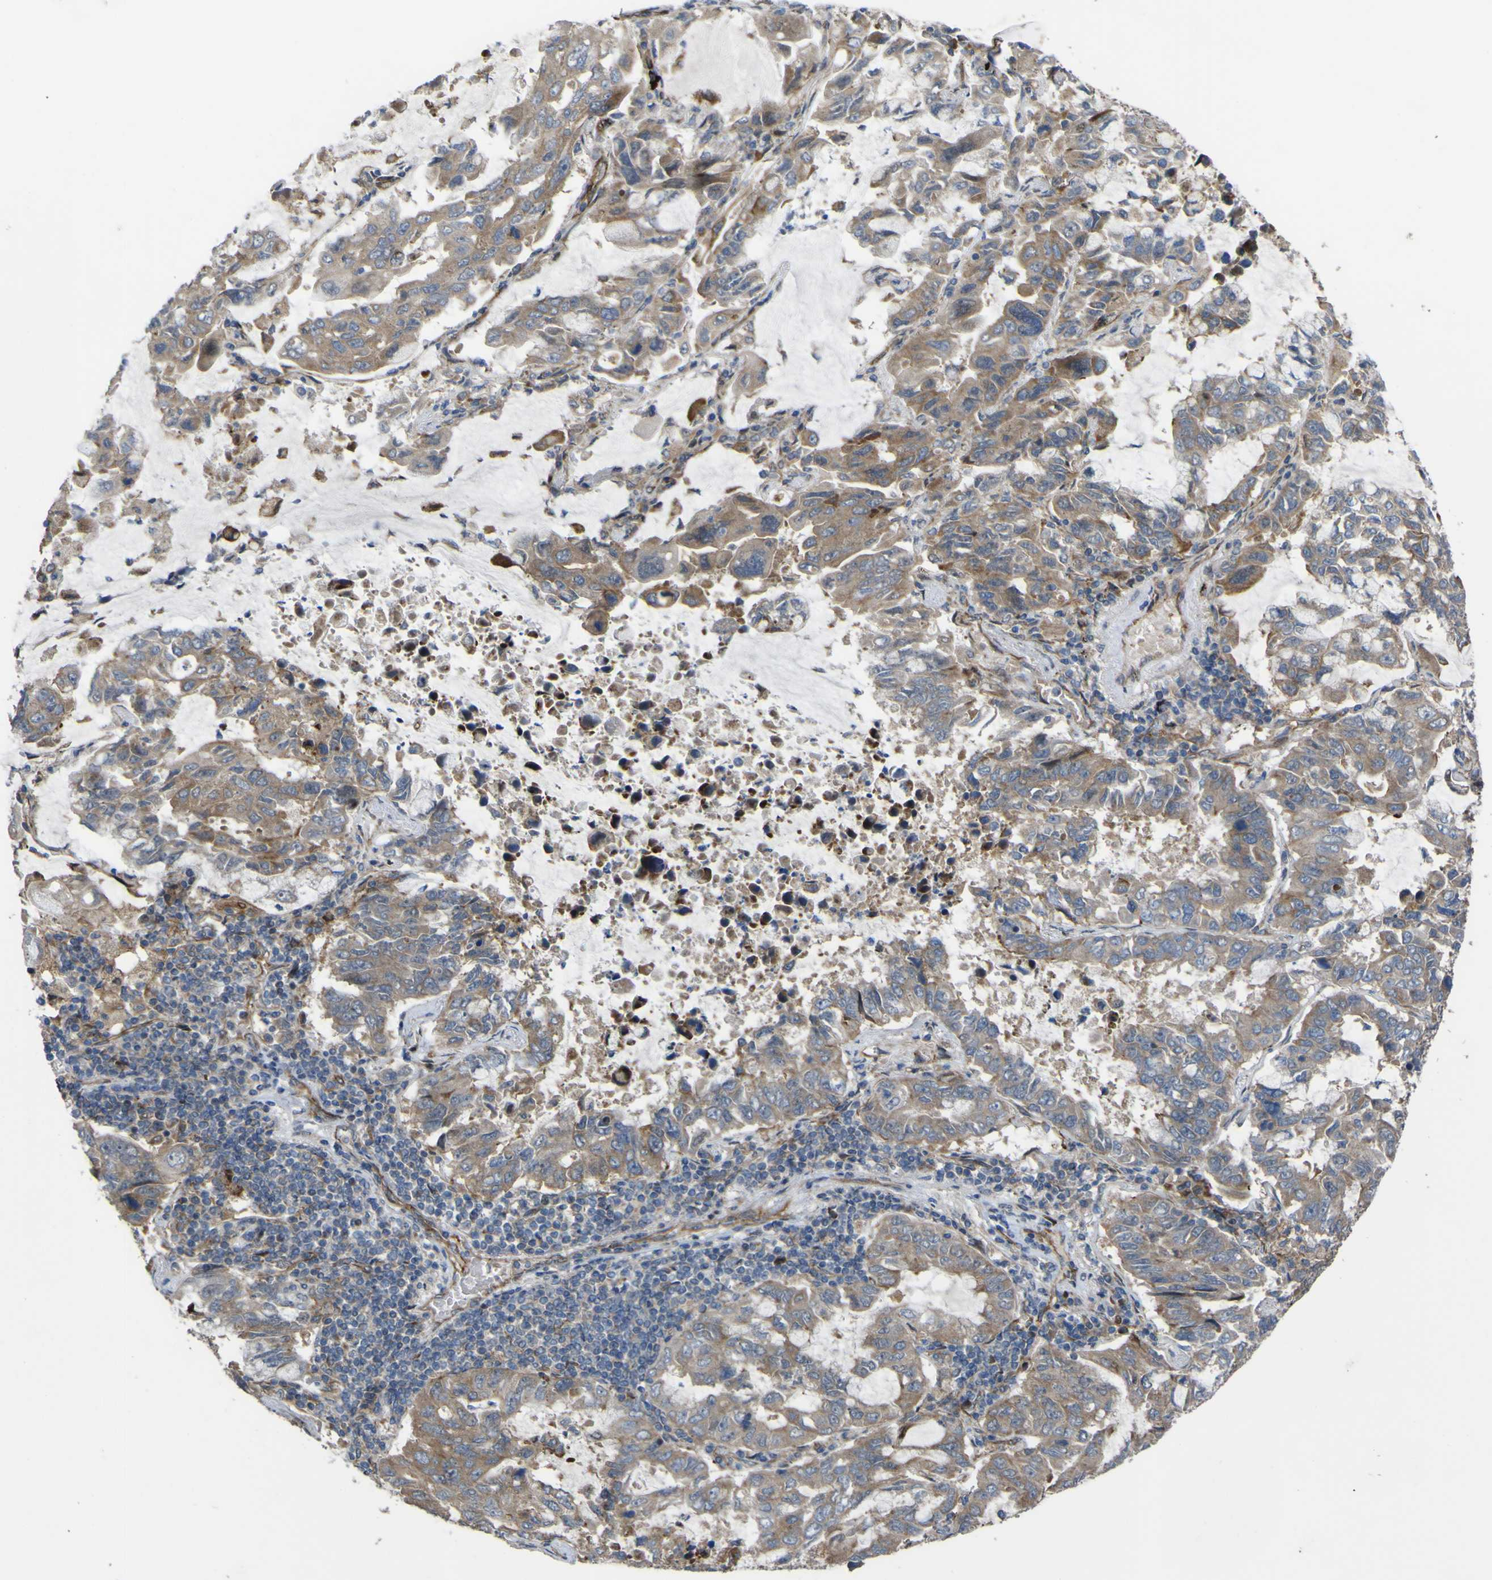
{"staining": {"intensity": "moderate", "quantity": ">75%", "location": "cytoplasmic/membranous"}, "tissue": "lung cancer", "cell_type": "Tumor cells", "image_type": "cancer", "snomed": [{"axis": "morphology", "description": "Adenocarcinoma, NOS"}, {"axis": "topography", "description": "Lung"}], "caption": "DAB (3,3'-diaminobenzidine) immunohistochemical staining of lung cancer shows moderate cytoplasmic/membranous protein expression in approximately >75% of tumor cells. The staining was performed using DAB (3,3'-diaminobenzidine) to visualize the protein expression in brown, while the nuclei were stained in blue with hematoxylin (Magnification: 20x).", "gene": "FBXO30", "patient": {"sex": "male", "age": 64}}